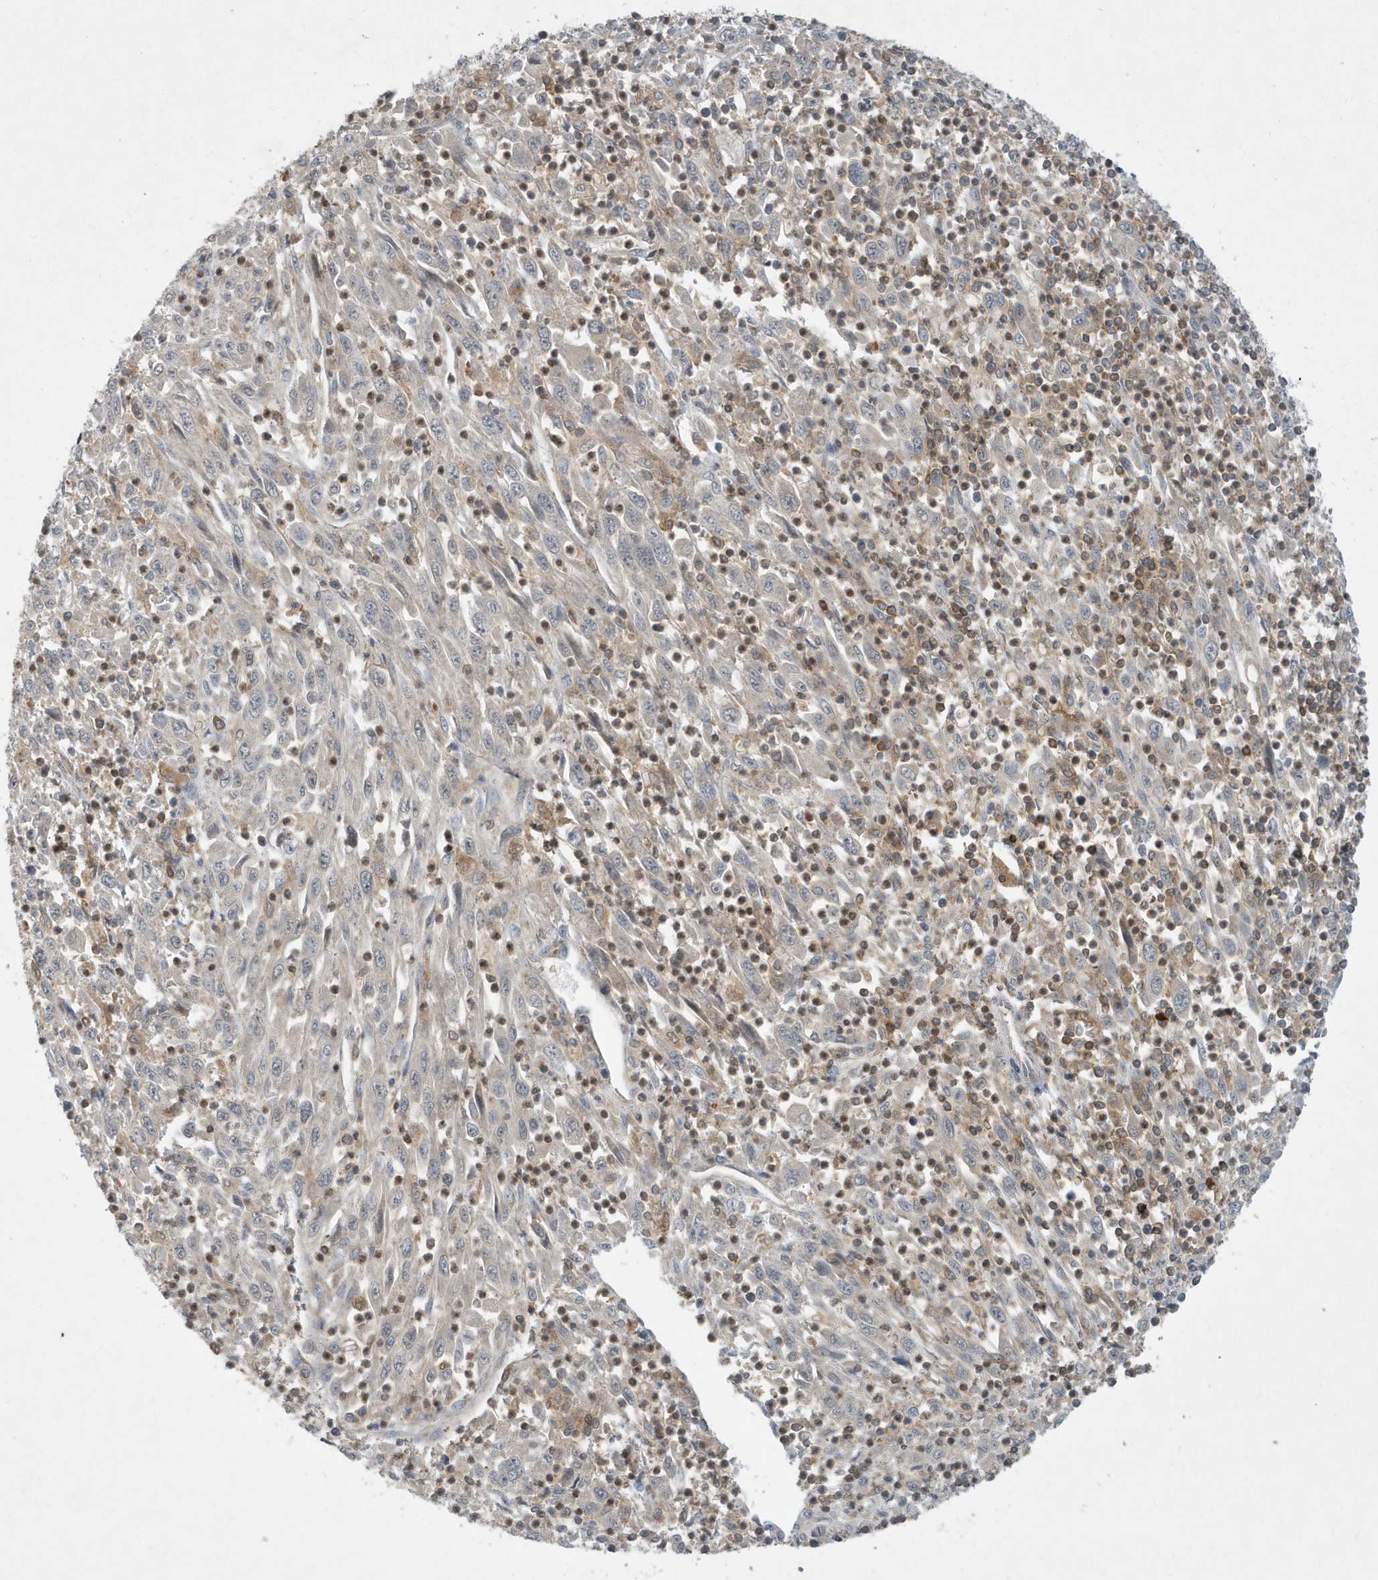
{"staining": {"intensity": "negative", "quantity": "none", "location": "none"}, "tissue": "melanoma", "cell_type": "Tumor cells", "image_type": "cancer", "snomed": [{"axis": "morphology", "description": "Malignant melanoma, Metastatic site"}, {"axis": "topography", "description": "Skin"}], "caption": "Immunohistochemical staining of human malignant melanoma (metastatic site) reveals no significant expression in tumor cells.", "gene": "NSUN3", "patient": {"sex": "female", "age": 56}}